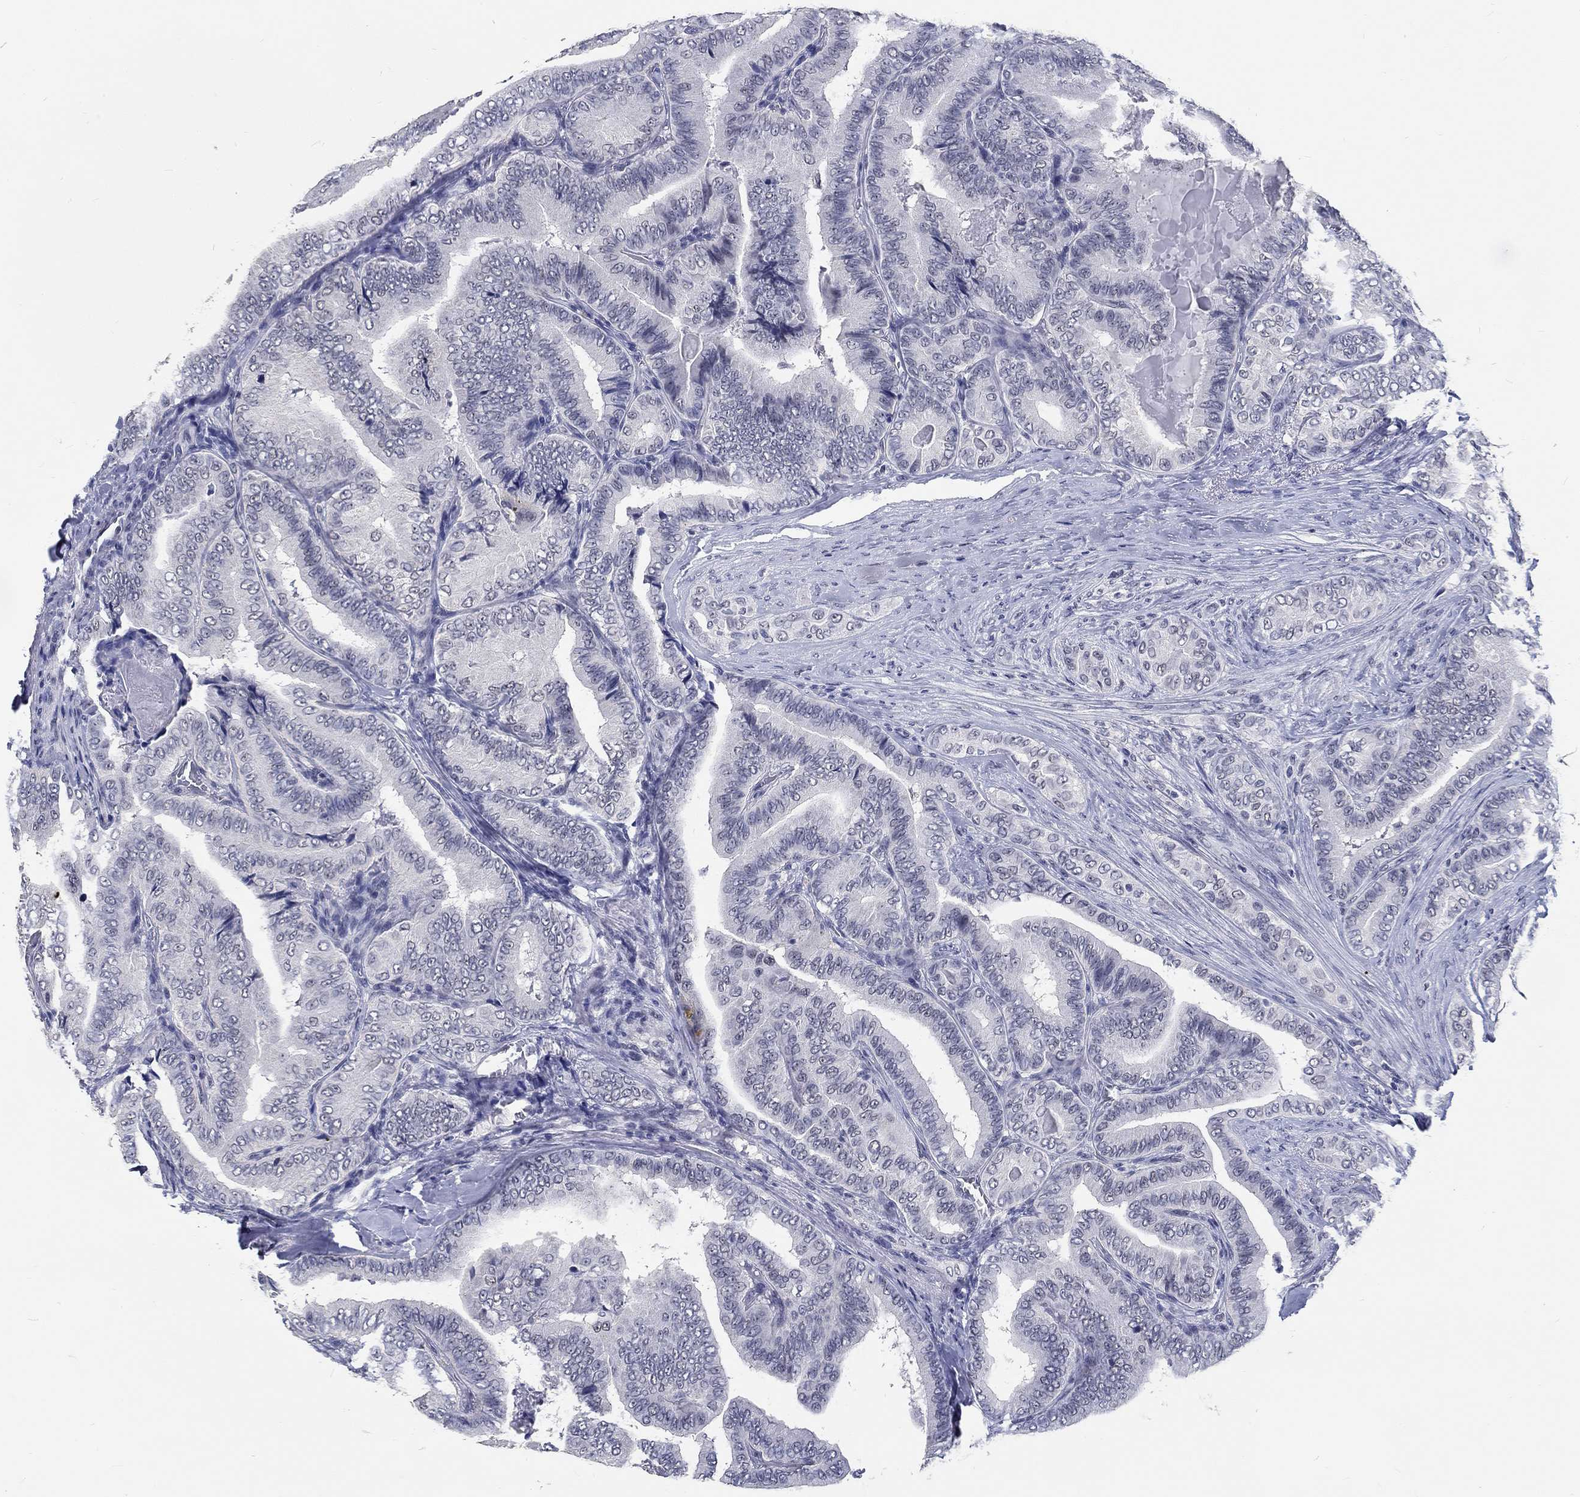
{"staining": {"intensity": "negative", "quantity": "none", "location": "none"}, "tissue": "thyroid cancer", "cell_type": "Tumor cells", "image_type": "cancer", "snomed": [{"axis": "morphology", "description": "Papillary adenocarcinoma, NOS"}, {"axis": "topography", "description": "Thyroid gland"}], "caption": "High magnification brightfield microscopy of thyroid cancer stained with DAB (3,3'-diaminobenzidine) (brown) and counterstained with hematoxylin (blue): tumor cells show no significant staining.", "gene": "GRIN1", "patient": {"sex": "male", "age": 61}}